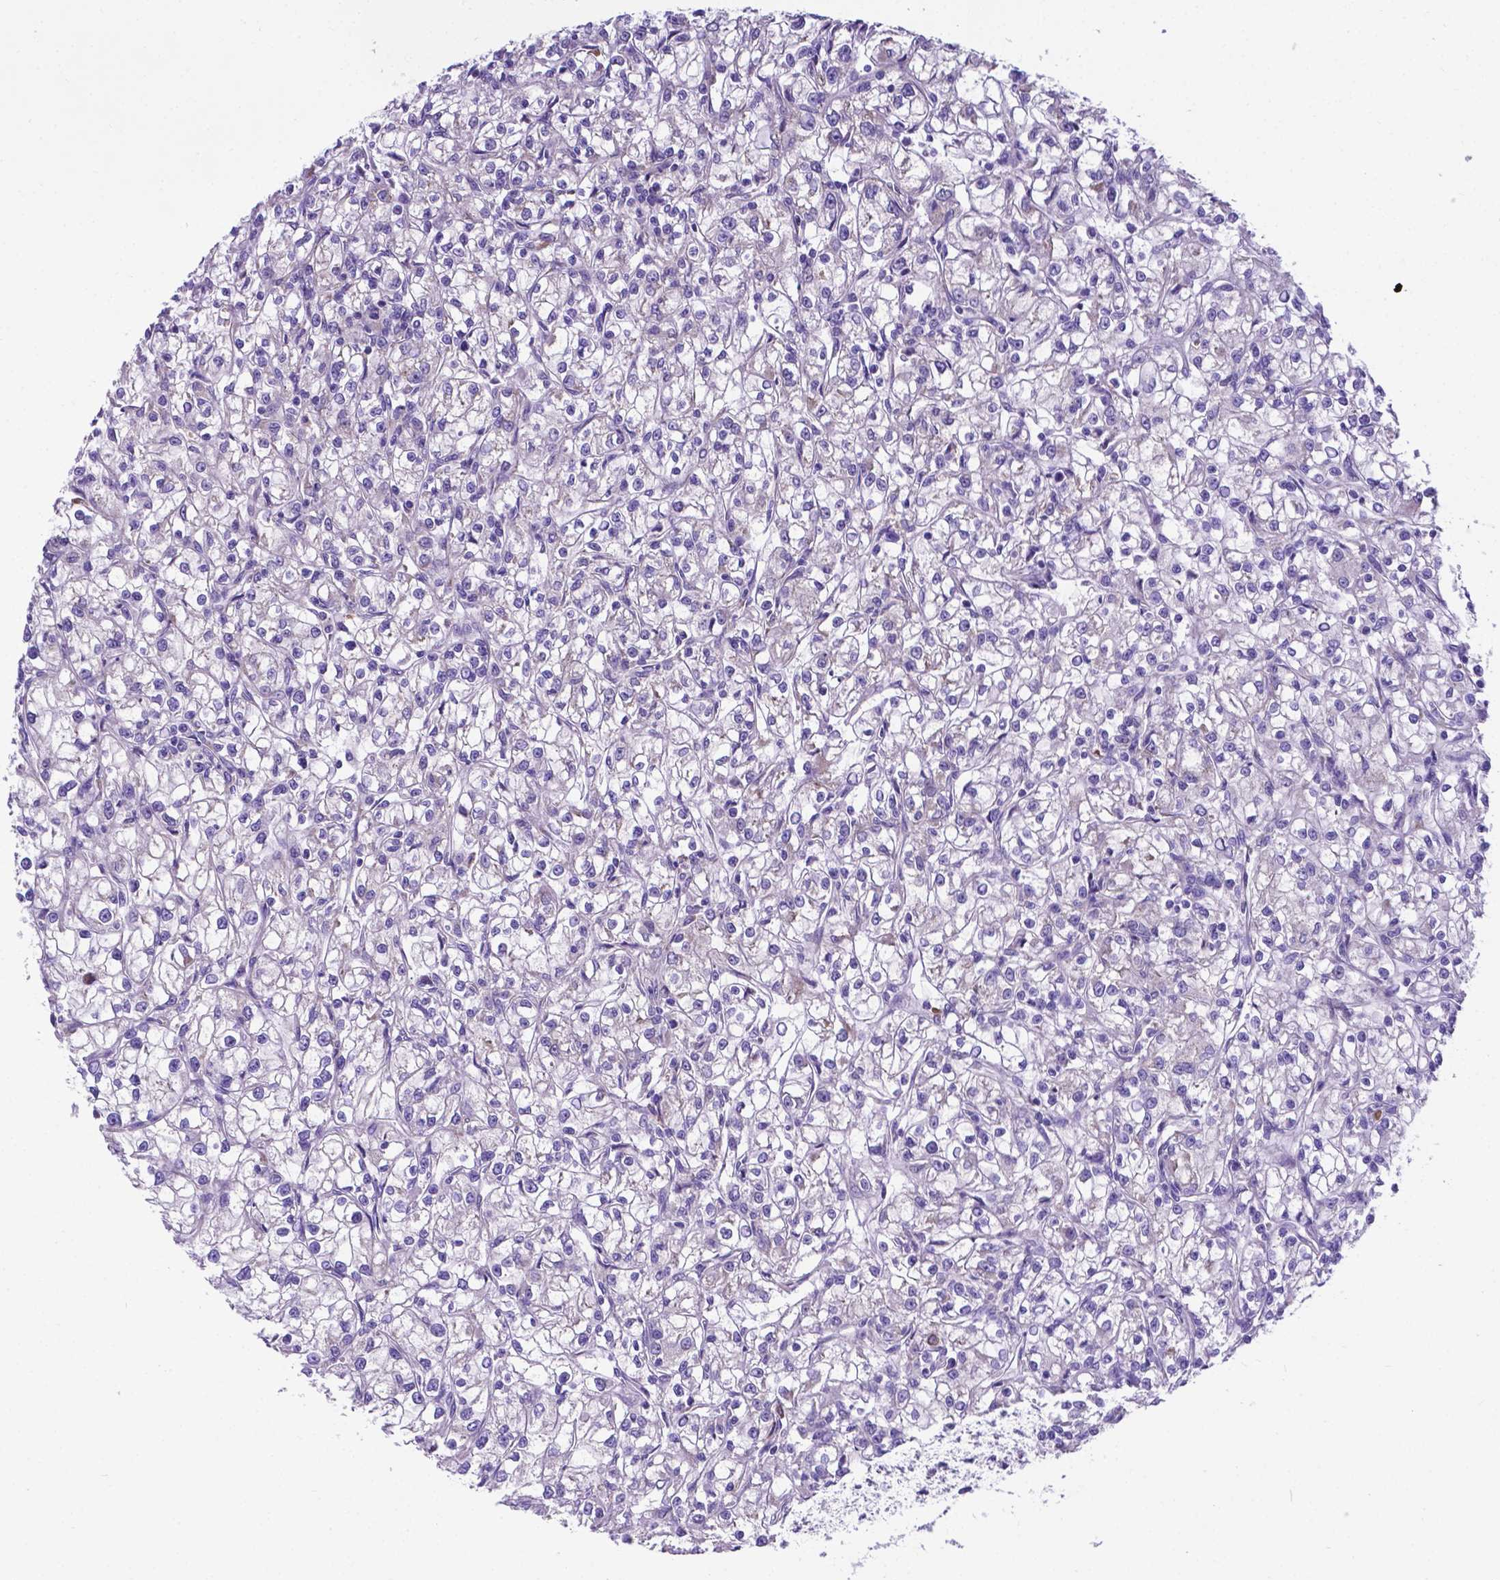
{"staining": {"intensity": "negative", "quantity": "none", "location": "none"}, "tissue": "renal cancer", "cell_type": "Tumor cells", "image_type": "cancer", "snomed": [{"axis": "morphology", "description": "Adenocarcinoma, NOS"}, {"axis": "topography", "description": "Kidney"}], "caption": "Tumor cells are negative for brown protein staining in adenocarcinoma (renal). (DAB immunohistochemistry (IHC) visualized using brightfield microscopy, high magnification).", "gene": "RPL6", "patient": {"sex": "female", "age": 59}}